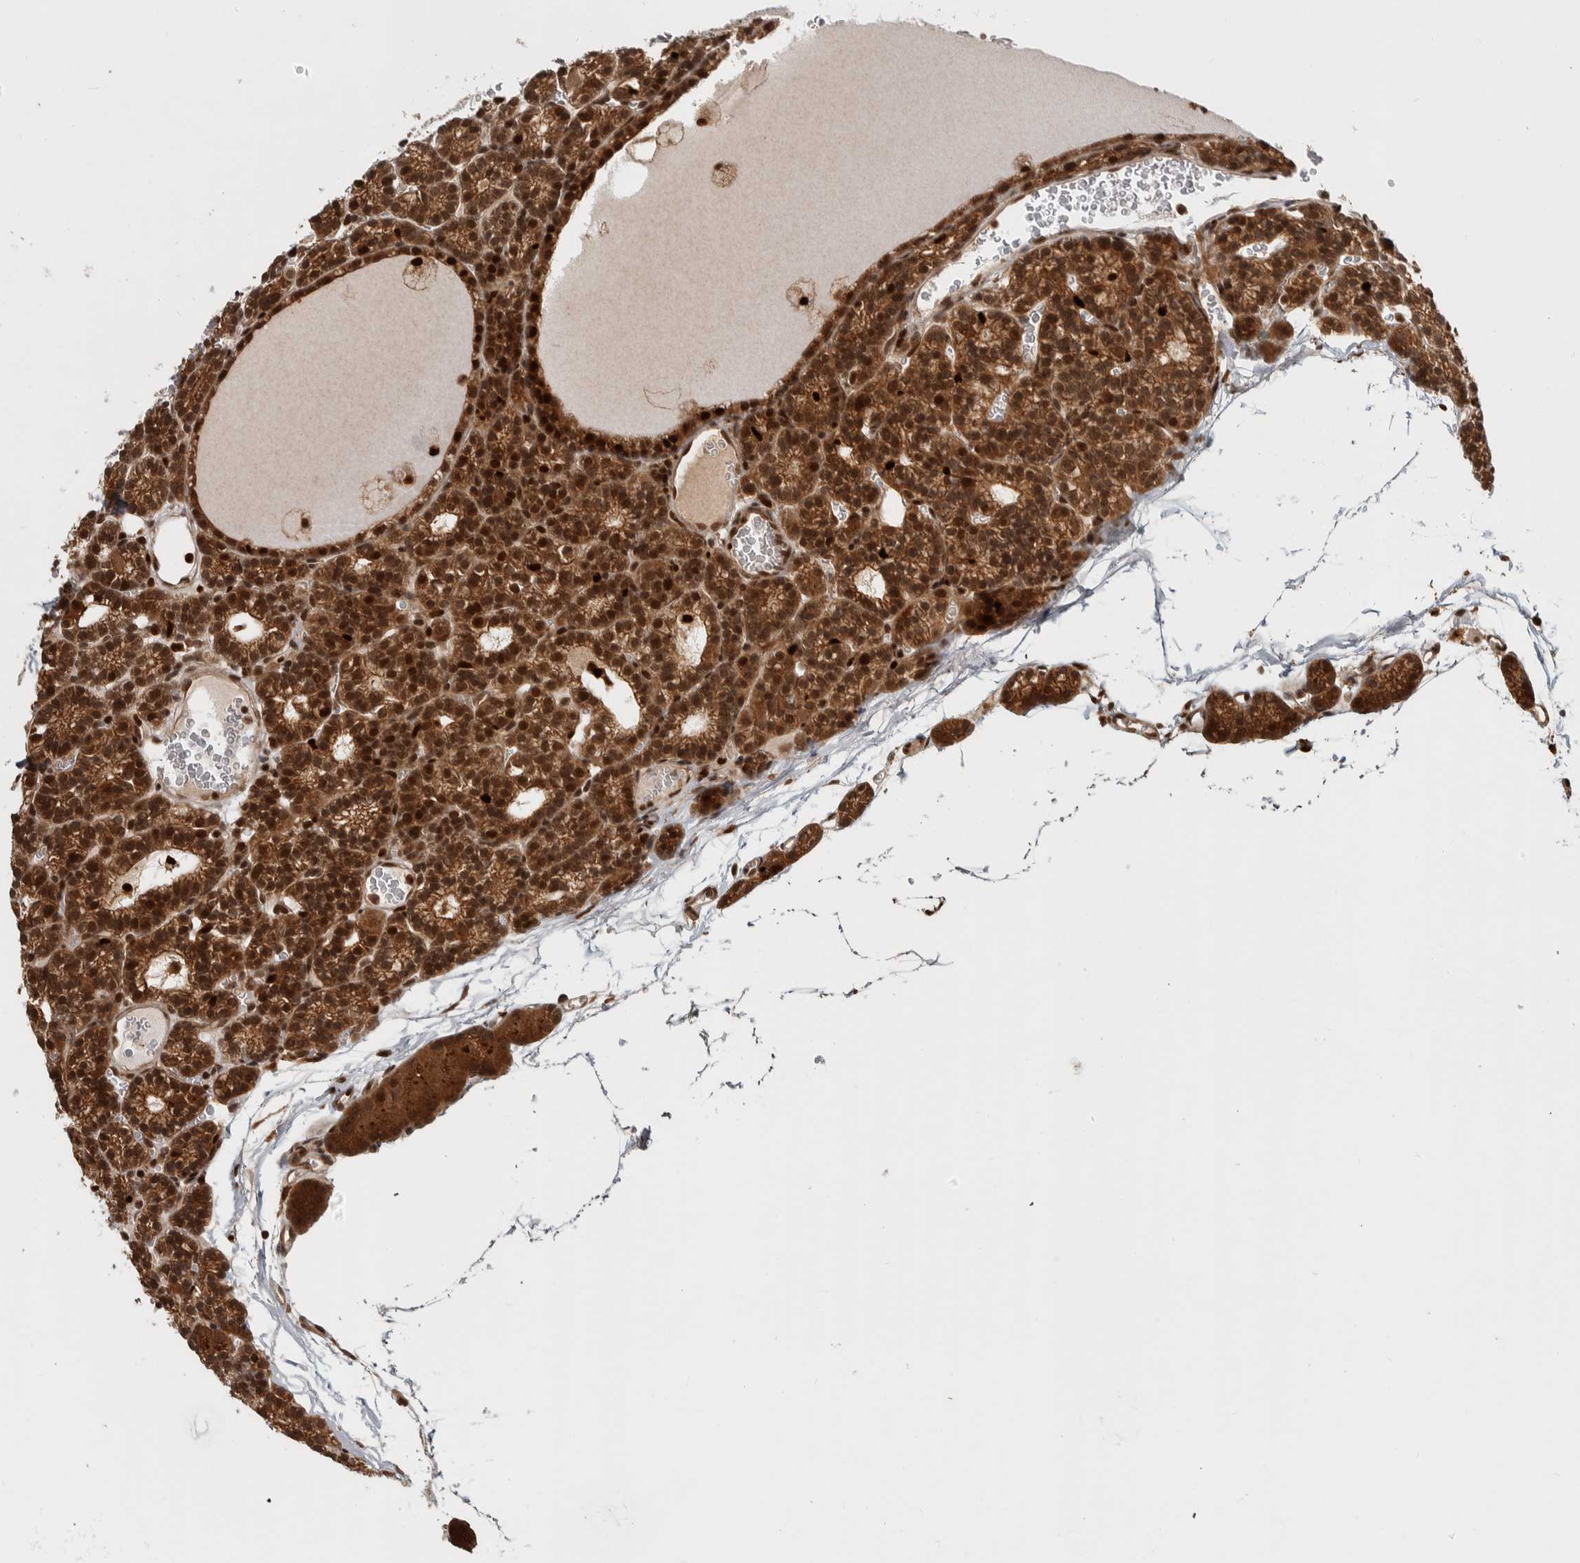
{"staining": {"intensity": "strong", "quantity": ">75%", "location": "cytoplasmic/membranous,nuclear"}, "tissue": "parathyroid gland", "cell_type": "Glandular cells", "image_type": "normal", "snomed": [{"axis": "morphology", "description": "Normal tissue, NOS"}, {"axis": "morphology", "description": "Adenoma, NOS"}, {"axis": "topography", "description": "Parathyroid gland"}], "caption": "Protein staining displays strong cytoplasmic/membranous,nuclear staining in approximately >75% of glandular cells in benign parathyroid gland.", "gene": "RPS6KA4", "patient": {"sex": "female", "age": 58}}